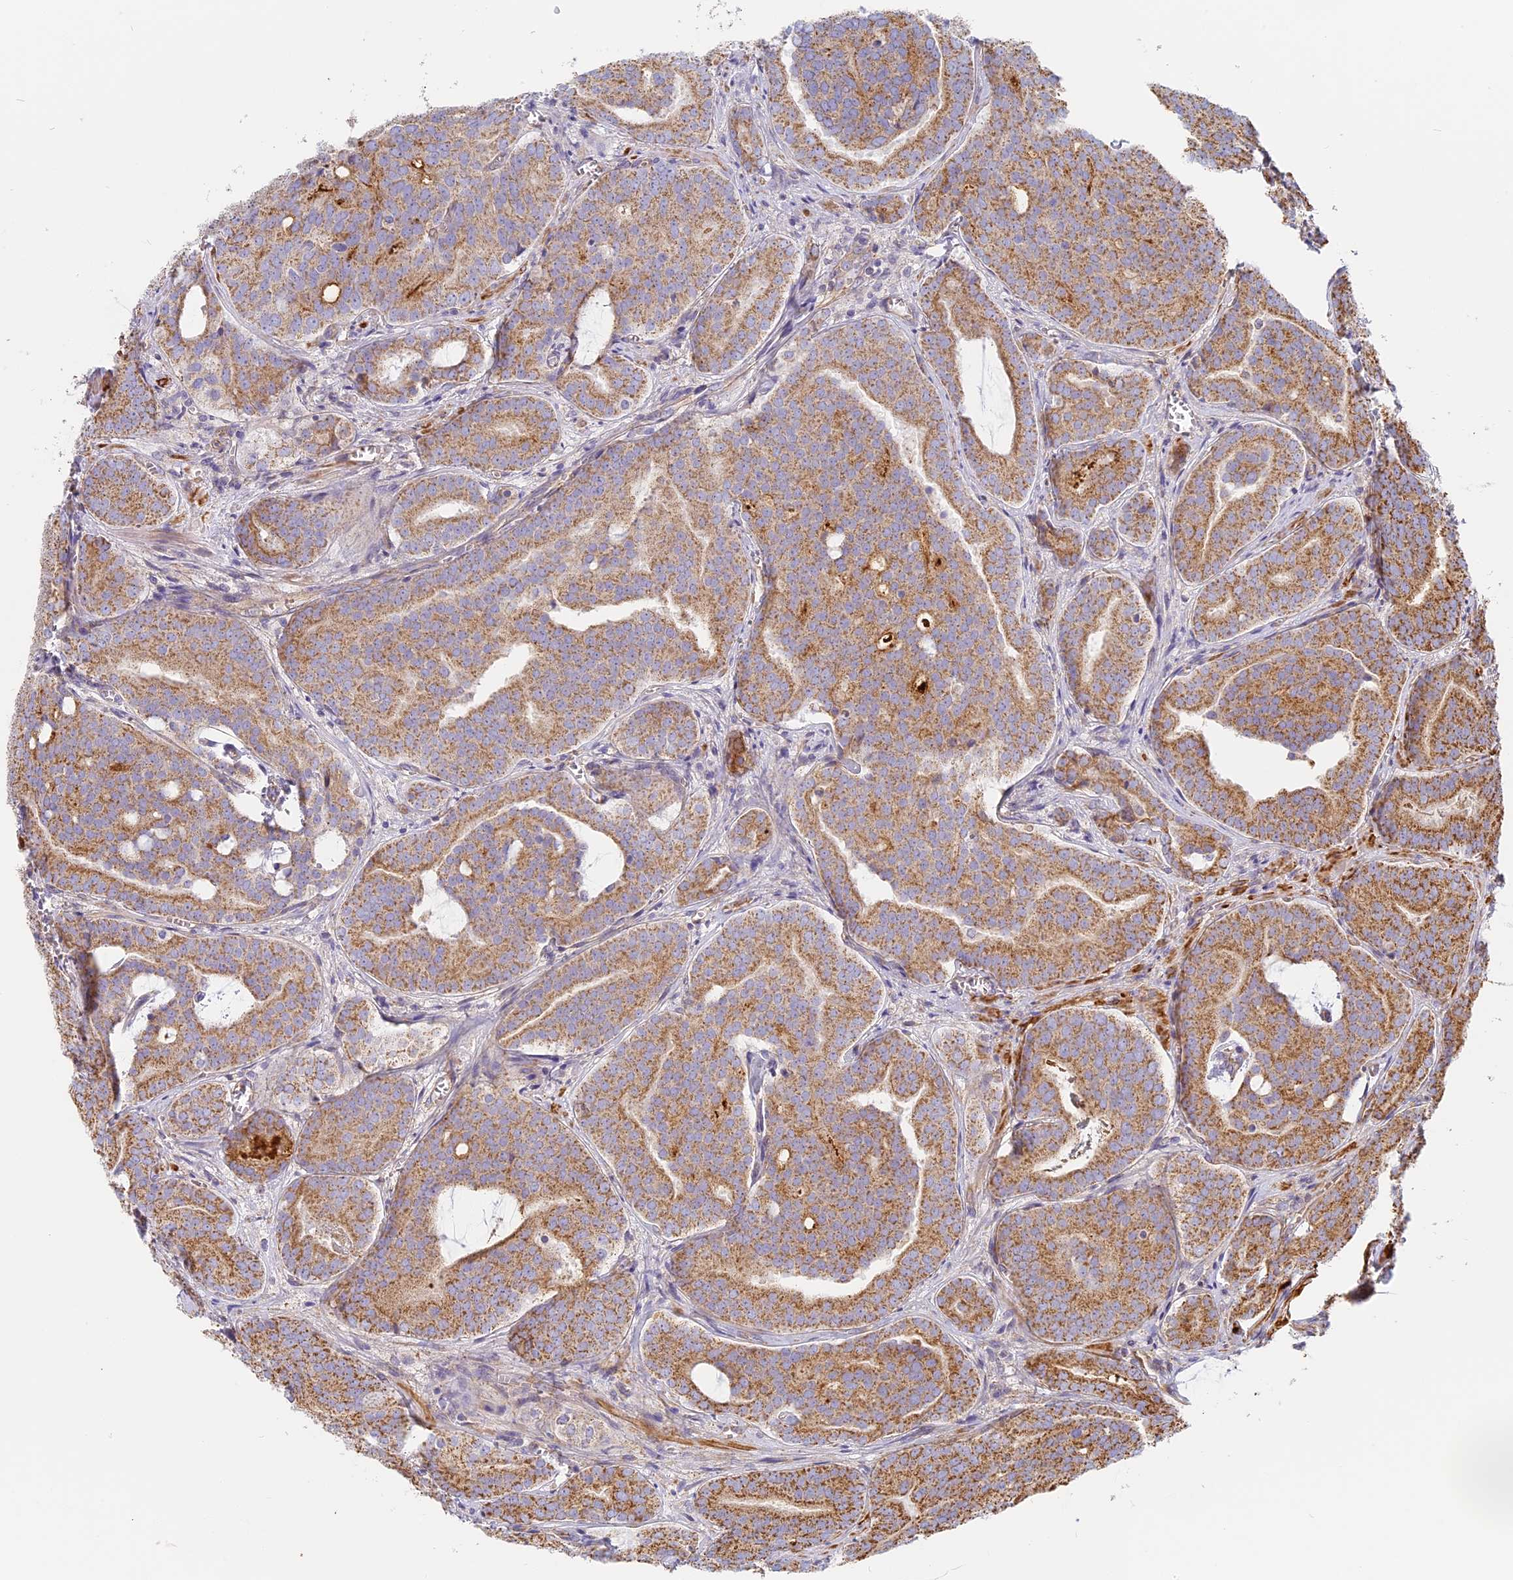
{"staining": {"intensity": "moderate", "quantity": ">75%", "location": "cytoplasmic/membranous"}, "tissue": "prostate cancer", "cell_type": "Tumor cells", "image_type": "cancer", "snomed": [{"axis": "morphology", "description": "Adenocarcinoma, High grade"}, {"axis": "topography", "description": "Prostate"}], "caption": "The micrograph shows a brown stain indicating the presence of a protein in the cytoplasmic/membranous of tumor cells in high-grade adenocarcinoma (prostate).", "gene": "DDA1", "patient": {"sex": "male", "age": 55}}